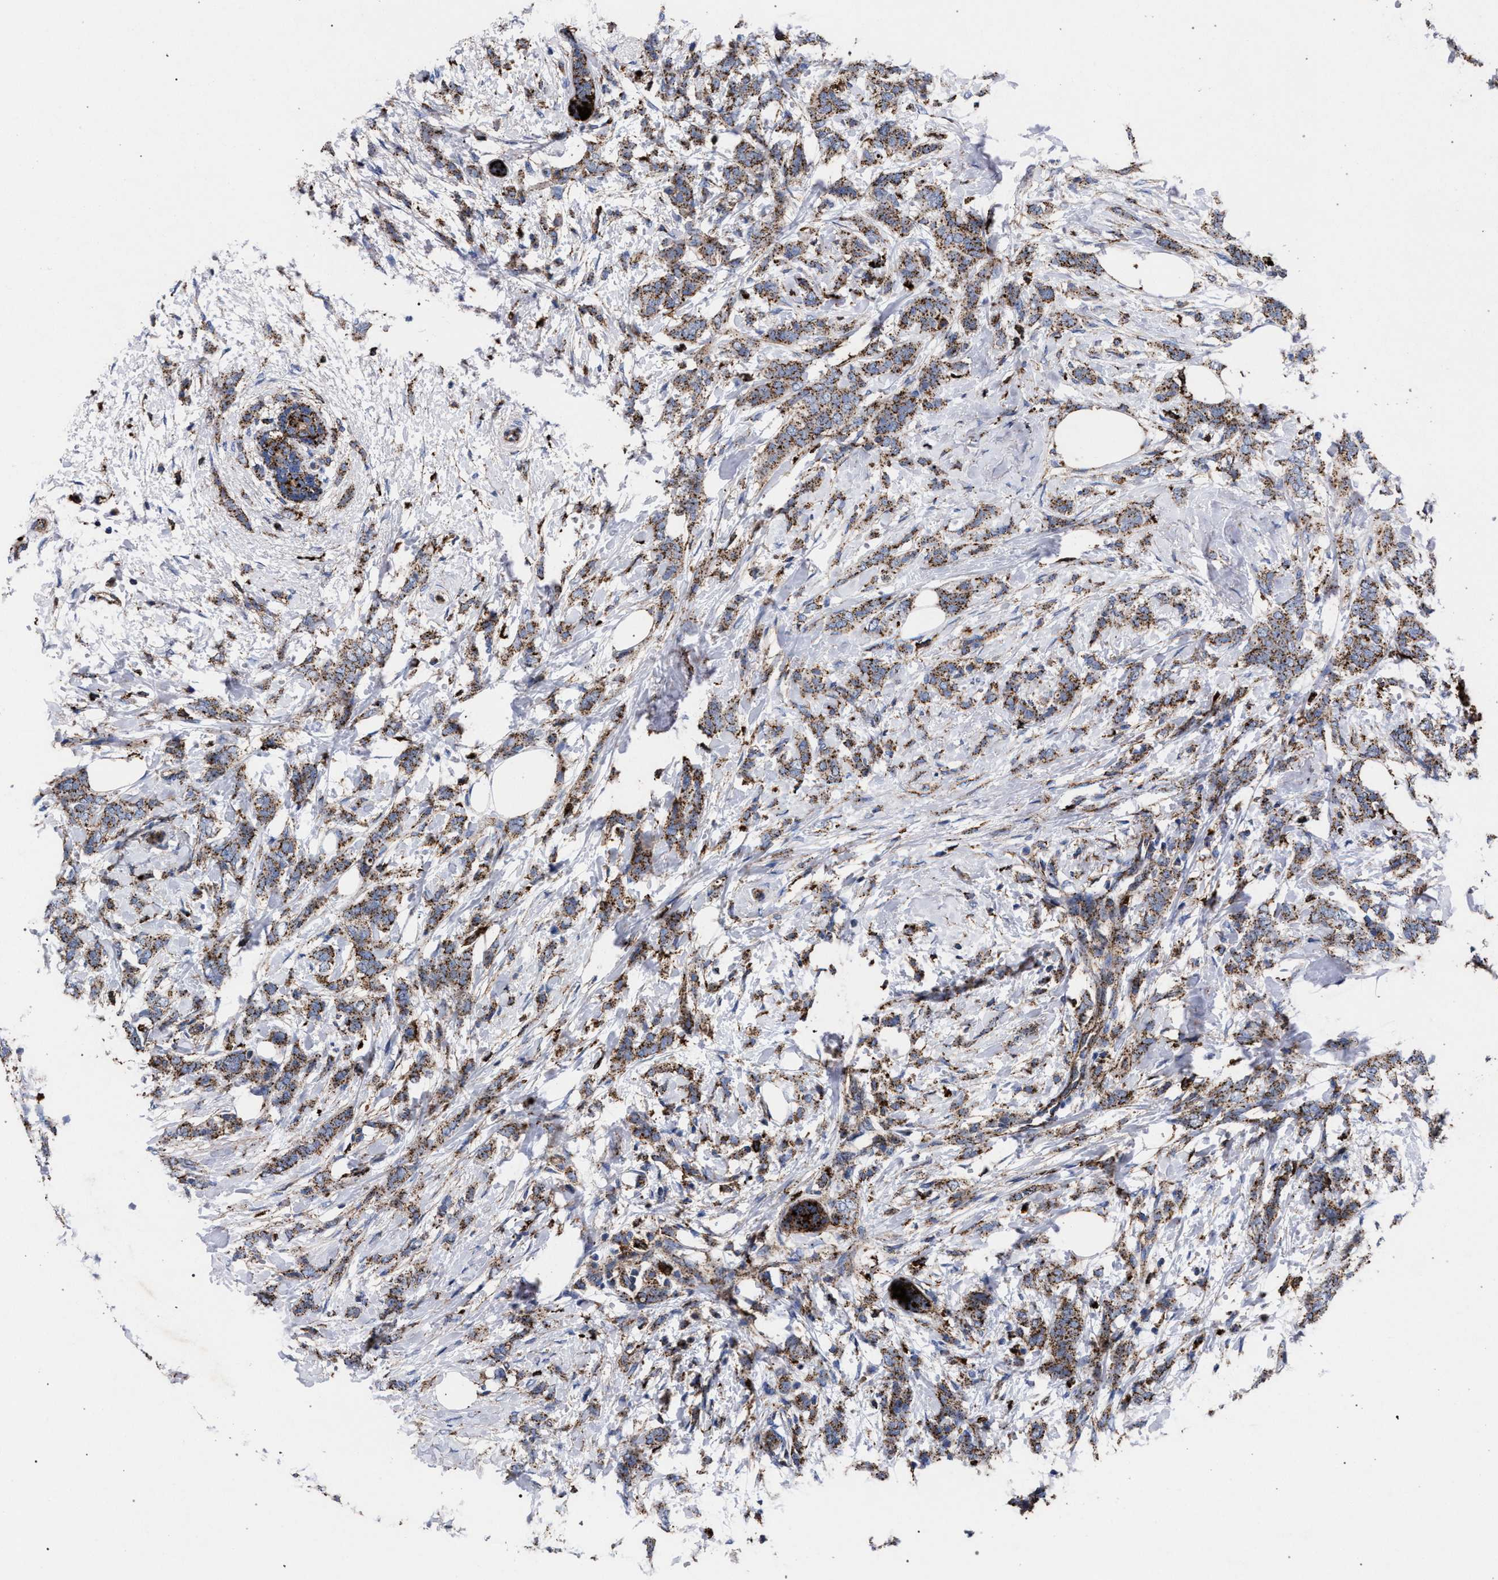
{"staining": {"intensity": "moderate", "quantity": ">75%", "location": "cytoplasmic/membranous"}, "tissue": "breast cancer", "cell_type": "Tumor cells", "image_type": "cancer", "snomed": [{"axis": "morphology", "description": "Lobular carcinoma, in situ"}, {"axis": "morphology", "description": "Lobular carcinoma"}, {"axis": "topography", "description": "Breast"}], "caption": "Lobular carcinoma (breast) tissue displays moderate cytoplasmic/membranous expression in approximately >75% of tumor cells, visualized by immunohistochemistry.", "gene": "PPT1", "patient": {"sex": "female", "age": 41}}